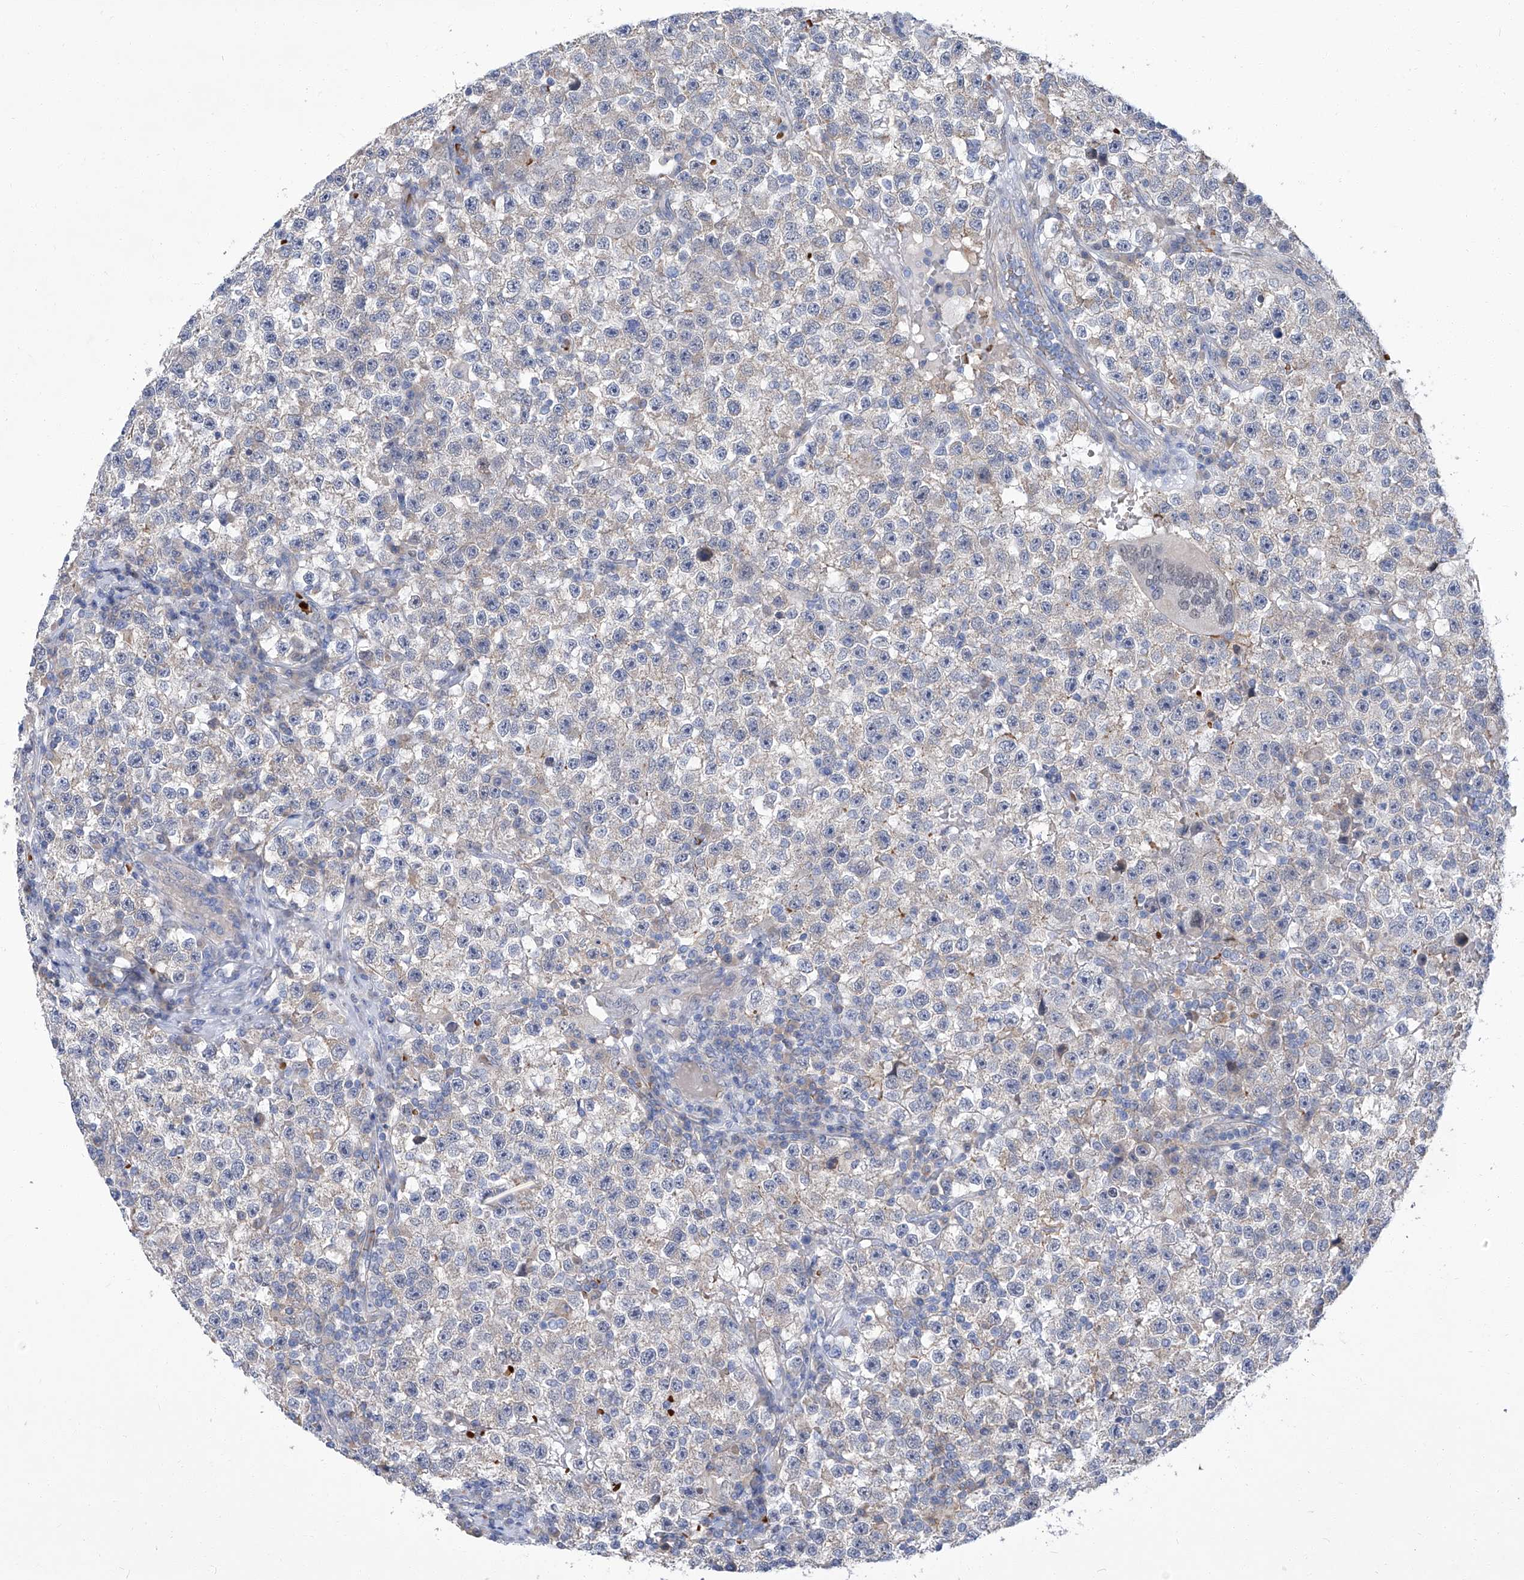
{"staining": {"intensity": "negative", "quantity": "none", "location": "none"}, "tissue": "testis cancer", "cell_type": "Tumor cells", "image_type": "cancer", "snomed": [{"axis": "morphology", "description": "Seminoma, NOS"}, {"axis": "topography", "description": "Testis"}], "caption": "There is no significant staining in tumor cells of testis cancer (seminoma).", "gene": "PARD3", "patient": {"sex": "male", "age": 22}}